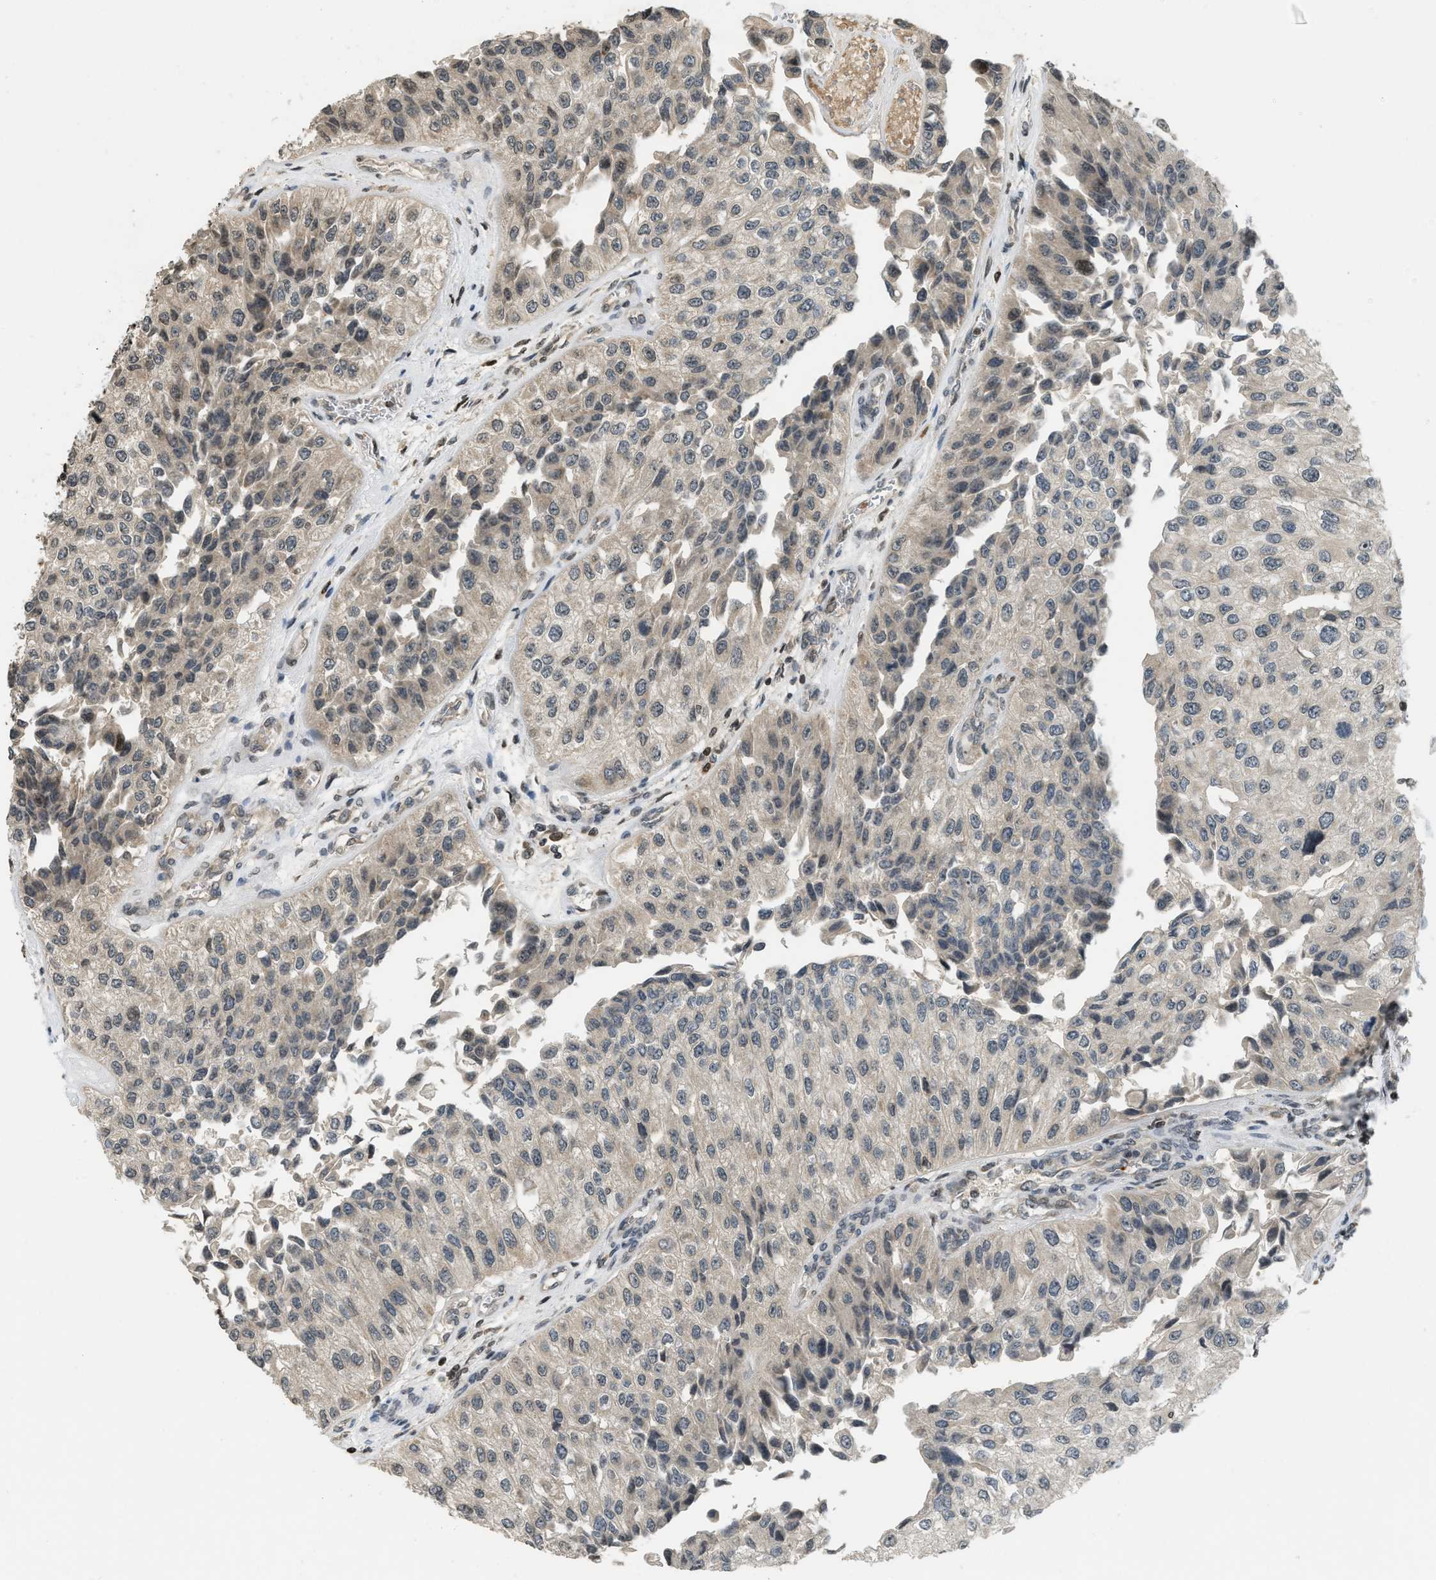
{"staining": {"intensity": "weak", "quantity": "25%-75%", "location": "cytoplasmic/membranous,nuclear"}, "tissue": "urothelial cancer", "cell_type": "Tumor cells", "image_type": "cancer", "snomed": [{"axis": "morphology", "description": "Urothelial carcinoma, High grade"}, {"axis": "topography", "description": "Kidney"}, {"axis": "topography", "description": "Urinary bladder"}], "caption": "A micrograph showing weak cytoplasmic/membranous and nuclear positivity in about 25%-75% of tumor cells in urothelial carcinoma (high-grade), as visualized by brown immunohistochemical staining.", "gene": "SIAH1", "patient": {"sex": "male", "age": 77}}